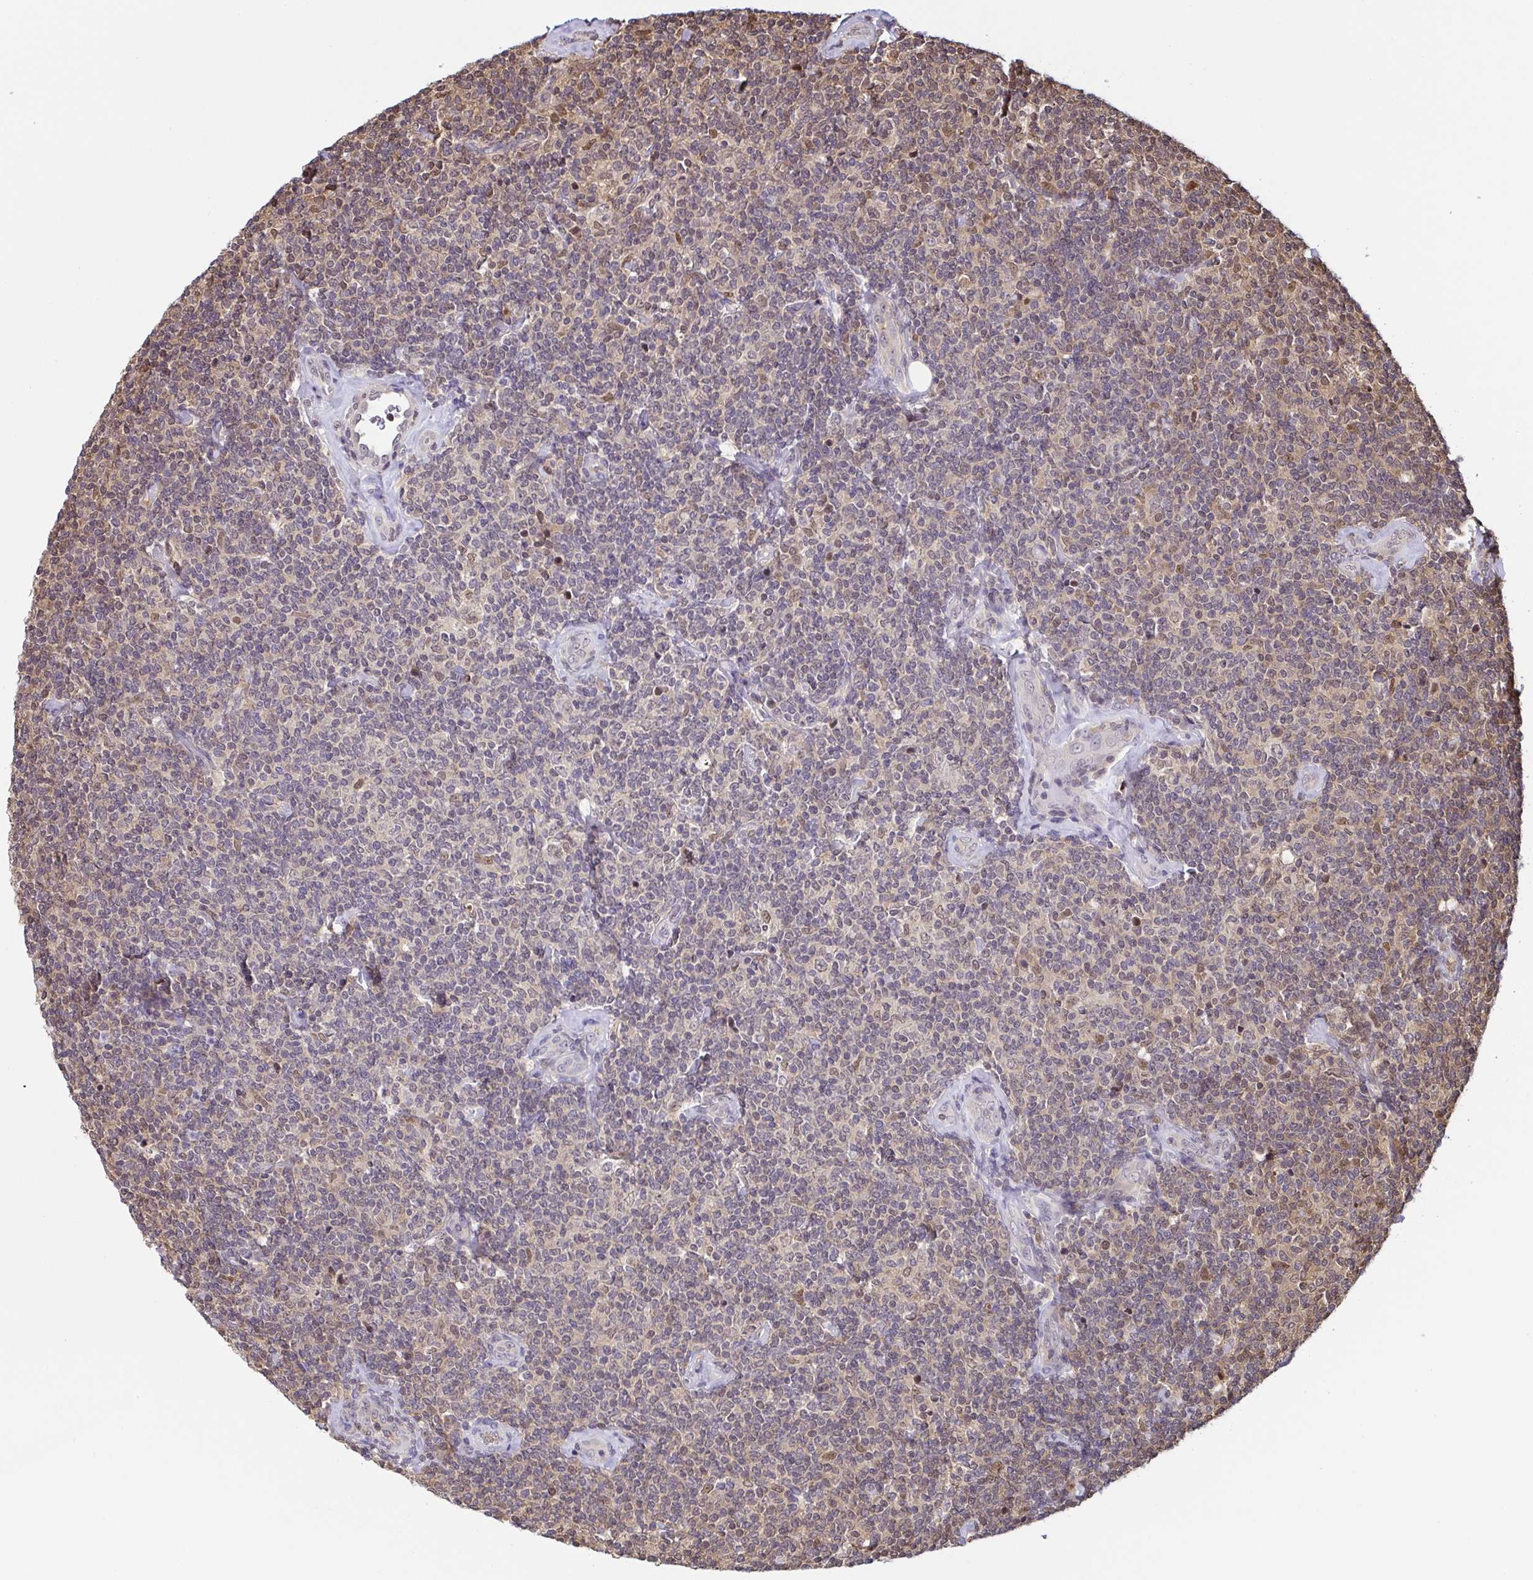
{"staining": {"intensity": "weak", "quantity": "<25%", "location": "nuclear"}, "tissue": "lymphoma", "cell_type": "Tumor cells", "image_type": "cancer", "snomed": [{"axis": "morphology", "description": "Malignant lymphoma, non-Hodgkin's type, Low grade"}, {"axis": "topography", "description": "Lymph node"}], "caption": "Immunohistochemistry of lymphoma demonstrates no expression in tumor cells. (Brightfield microscopy of DAB (3,3'-diaminobenzidine) immunohistochemistry (IHC) at high magnification).", "gene": "PSMB9", "patient": {"sex": "female", "age": 56}}